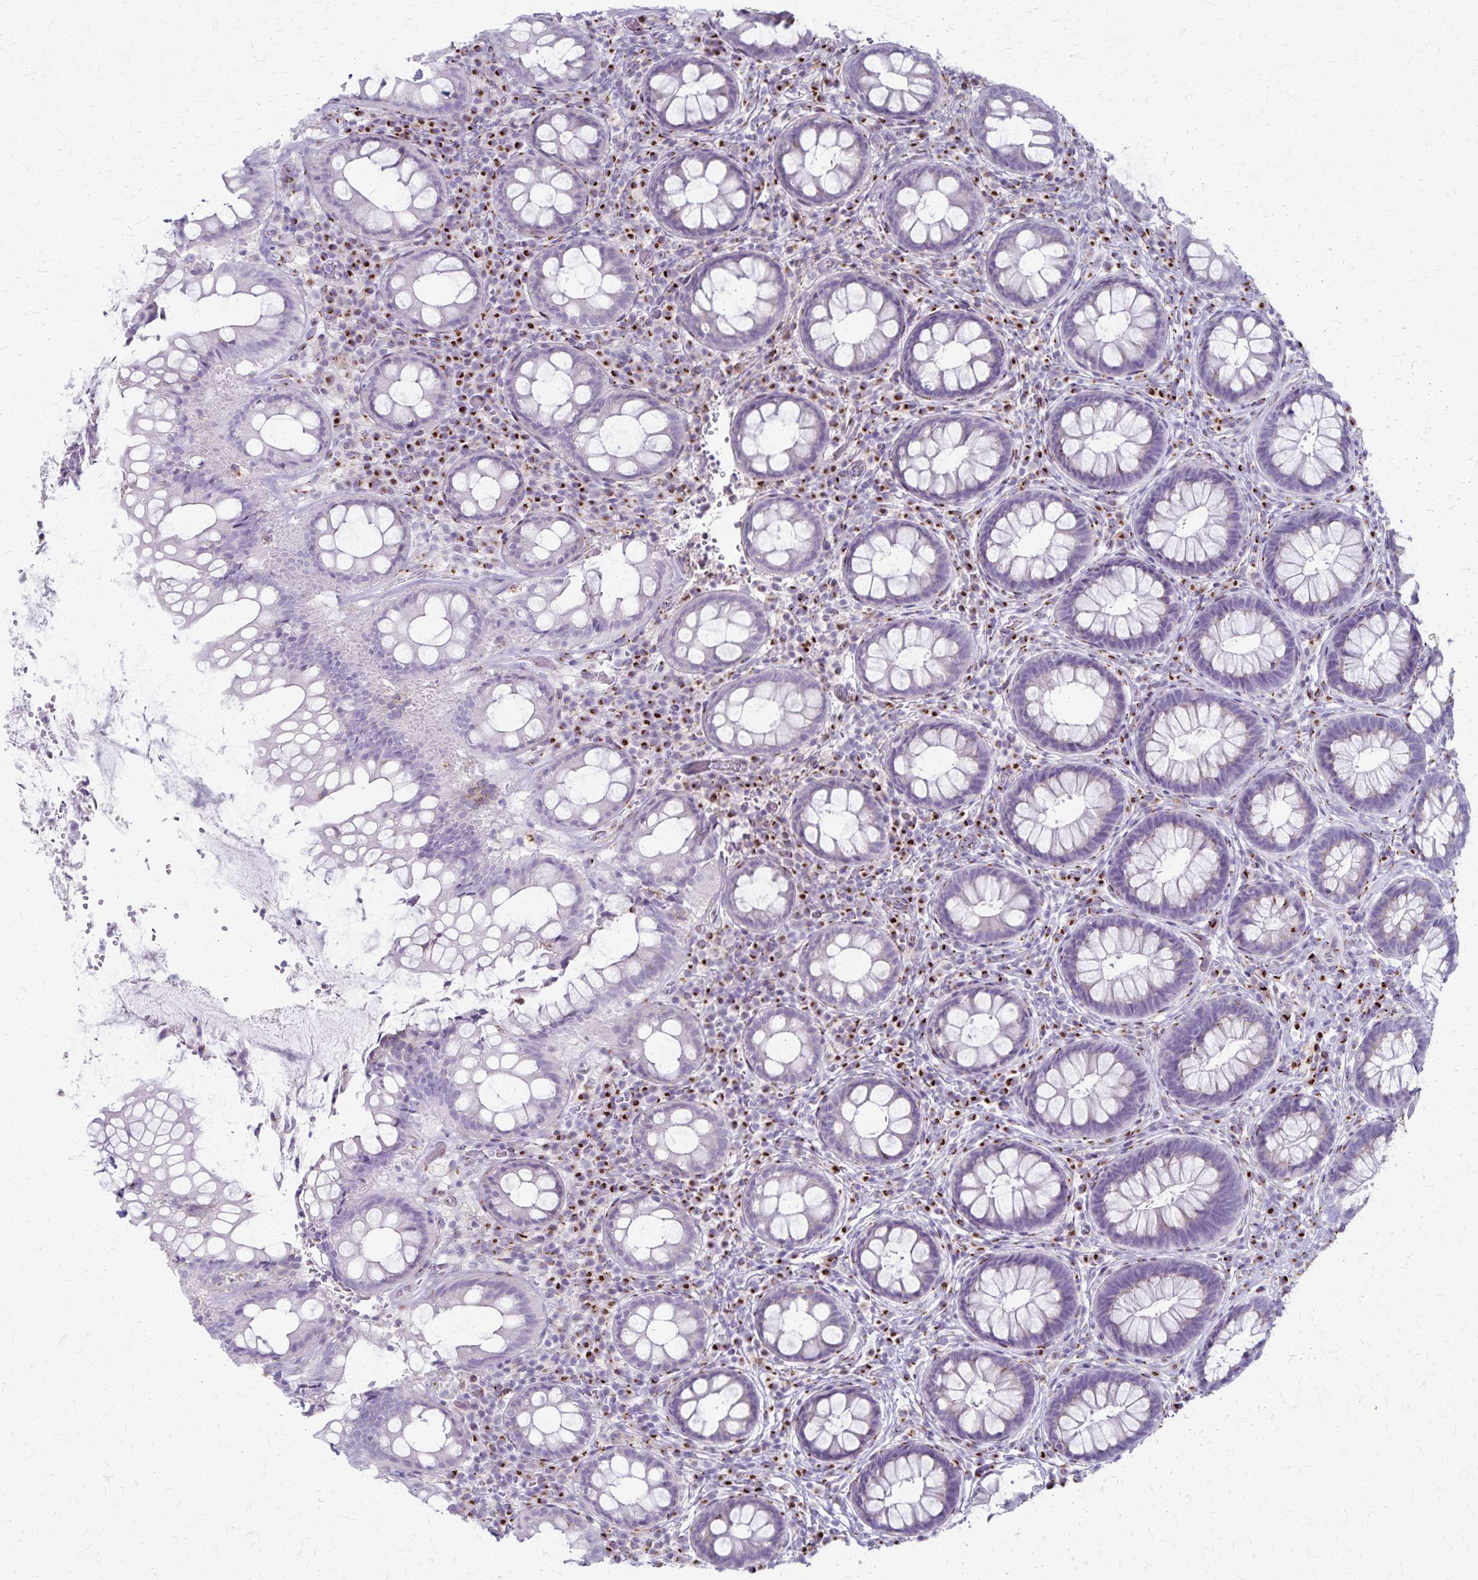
{"staining": {"intensity": "negative", "quantity": "none", "location": "none"}, "tissue": "rectum", "cell_type": "Glandular cells", "image_type": "normal", "snomed": [{"axis": "morphology", "description": "Normal tissue, NOS"}, {"axis": "topography", "description": "Rectum"}], "caption": "Immunohistochemistry (IHC) histopathology image of benign rectum stained for a protein (brown), which shows no staining in glandular cells.", "gene": "MCFD2", "patient": {"sex": "female", "age": 69}}